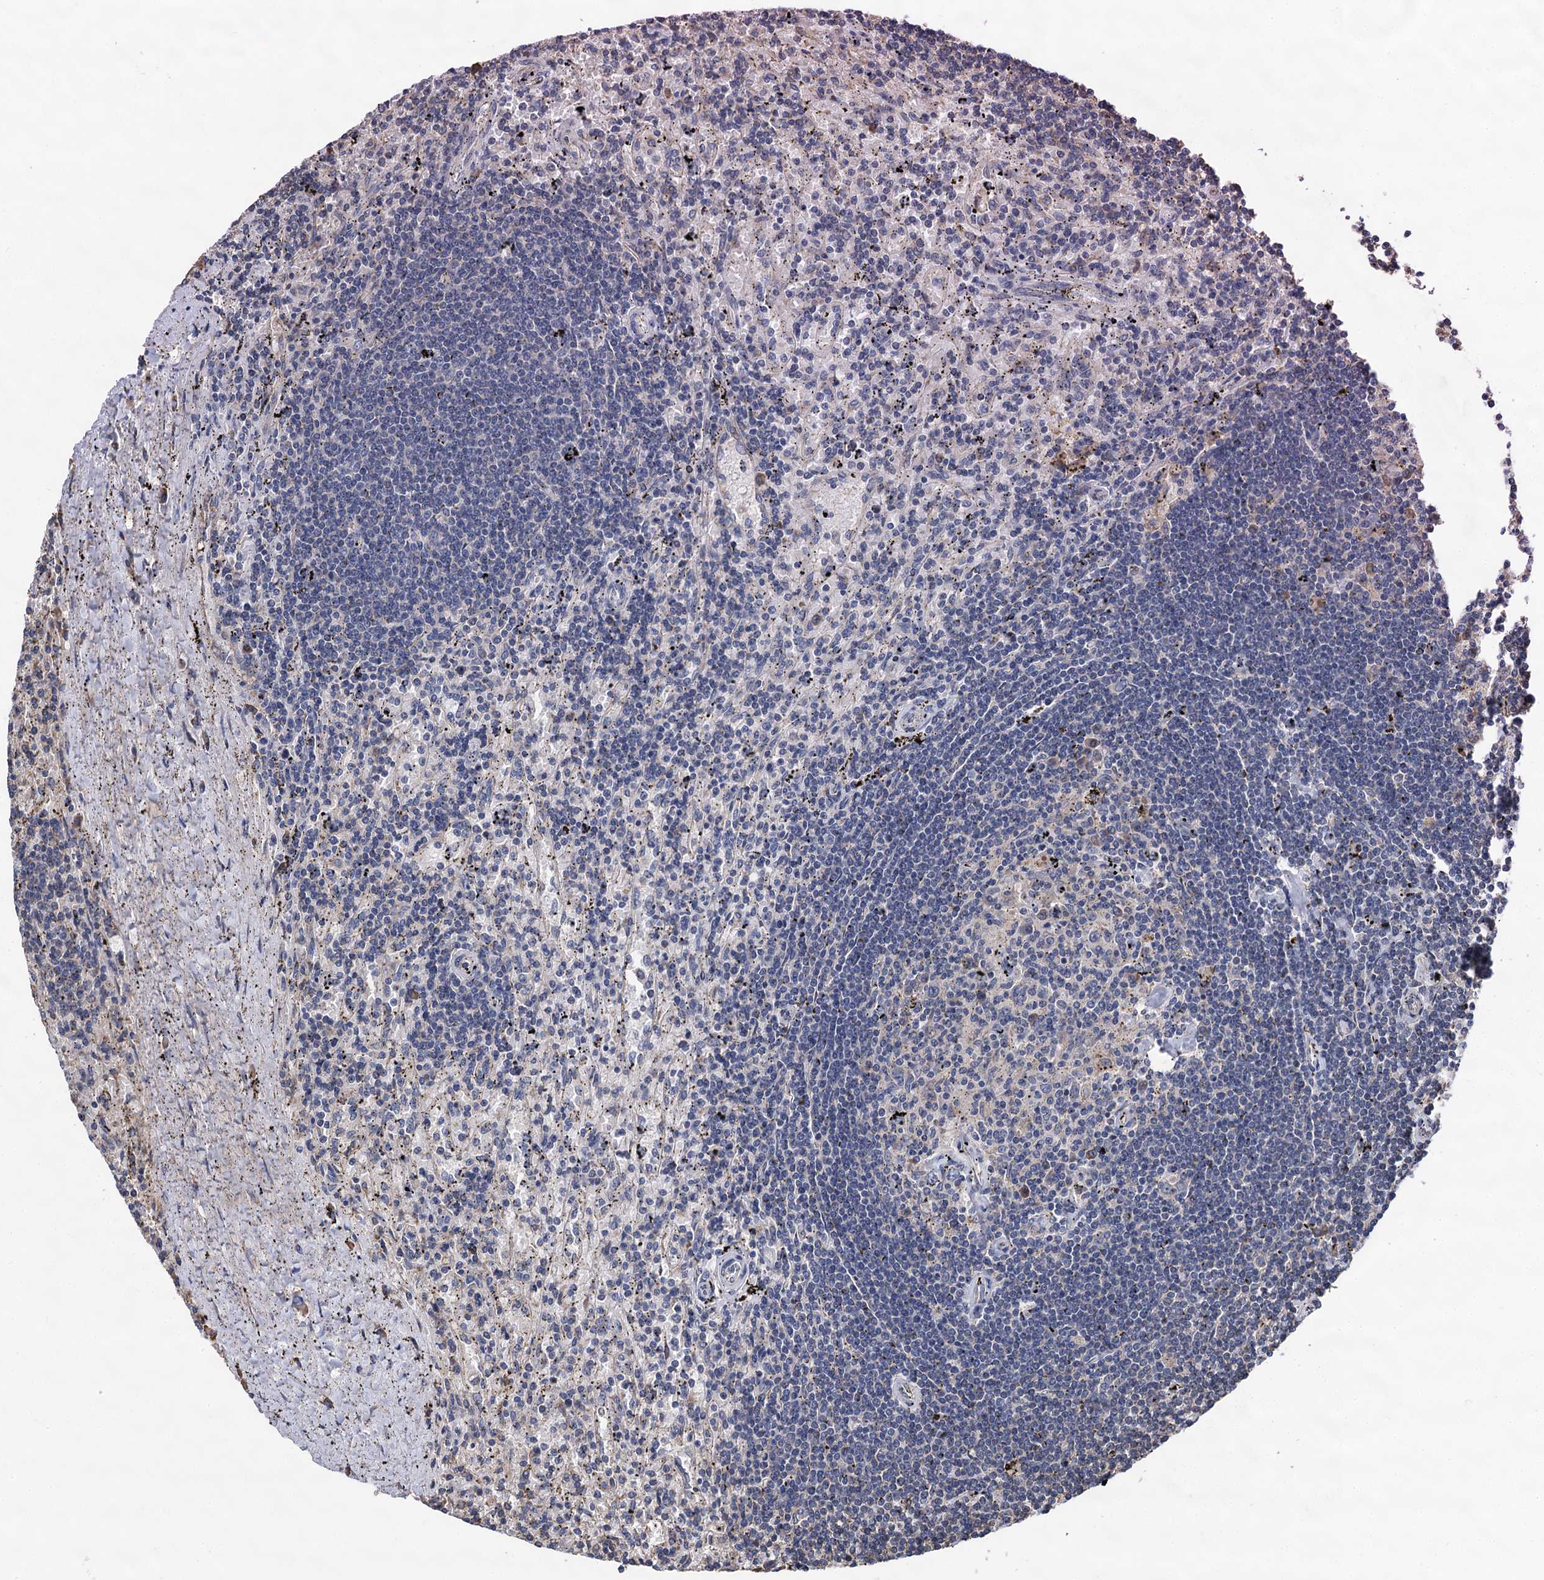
{"staining": {"intensity": "negative", "quantity": "none", "location": "none"}, "tissue": "lymphoma", "cell_type": "Tumor cells", "image_type": "cancer", "snomed": [{"axis": "morphology", "description": "Malignant lymphoma, non-Hodgkin's type, Low grade"}, {"axis": "topography", "description": "Spleen"}], "caption": "Photomicrograph shows no significant protein expression in tumor cells of lymphoma.", "gene": "LINS1", "patient": {"sex": "male", "age": 76}}